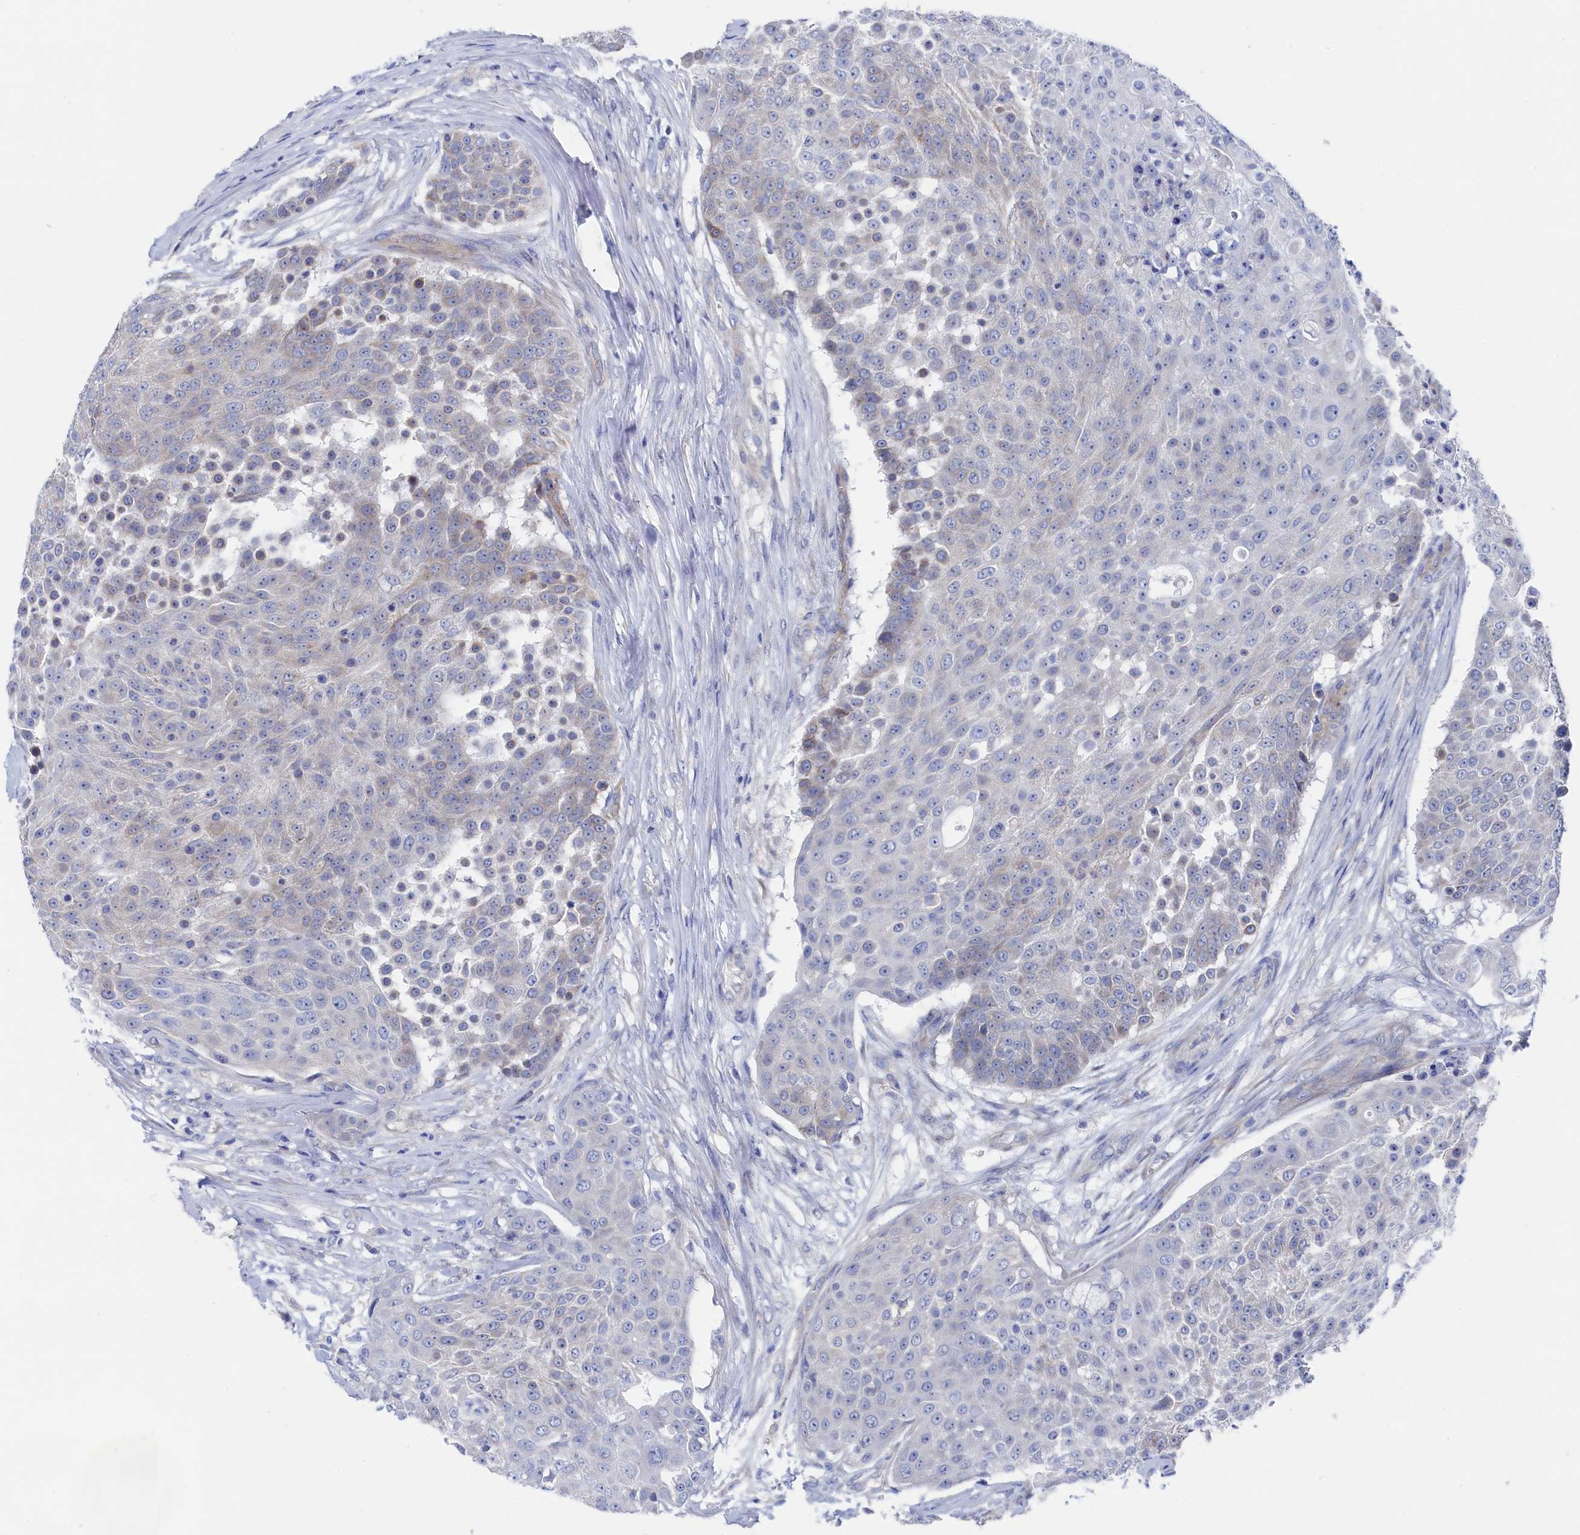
{"staining": {"intensity": "negative", "quantity": "none", "location": "none"}, "tissue": "urothelial cancer", "cell_type": "Tumor cells", "image_type": "cancer", "snomed": [{"axis": "morphology", "description": "Urothelial carcinoma, High grade"}, {"axis": "topography", "description": "Urinary bladder"}], "caption": "A photomicrograph of urothelial cancer stained for a protein displays no brown staining in tumor cells. (DAB (3,3'-diaminobenzidine) immunohistochemistry (IHC) with hematoxylin counter stain).", "gene": "TMOD2", "patient": {"sex": "female", "age": 63}}